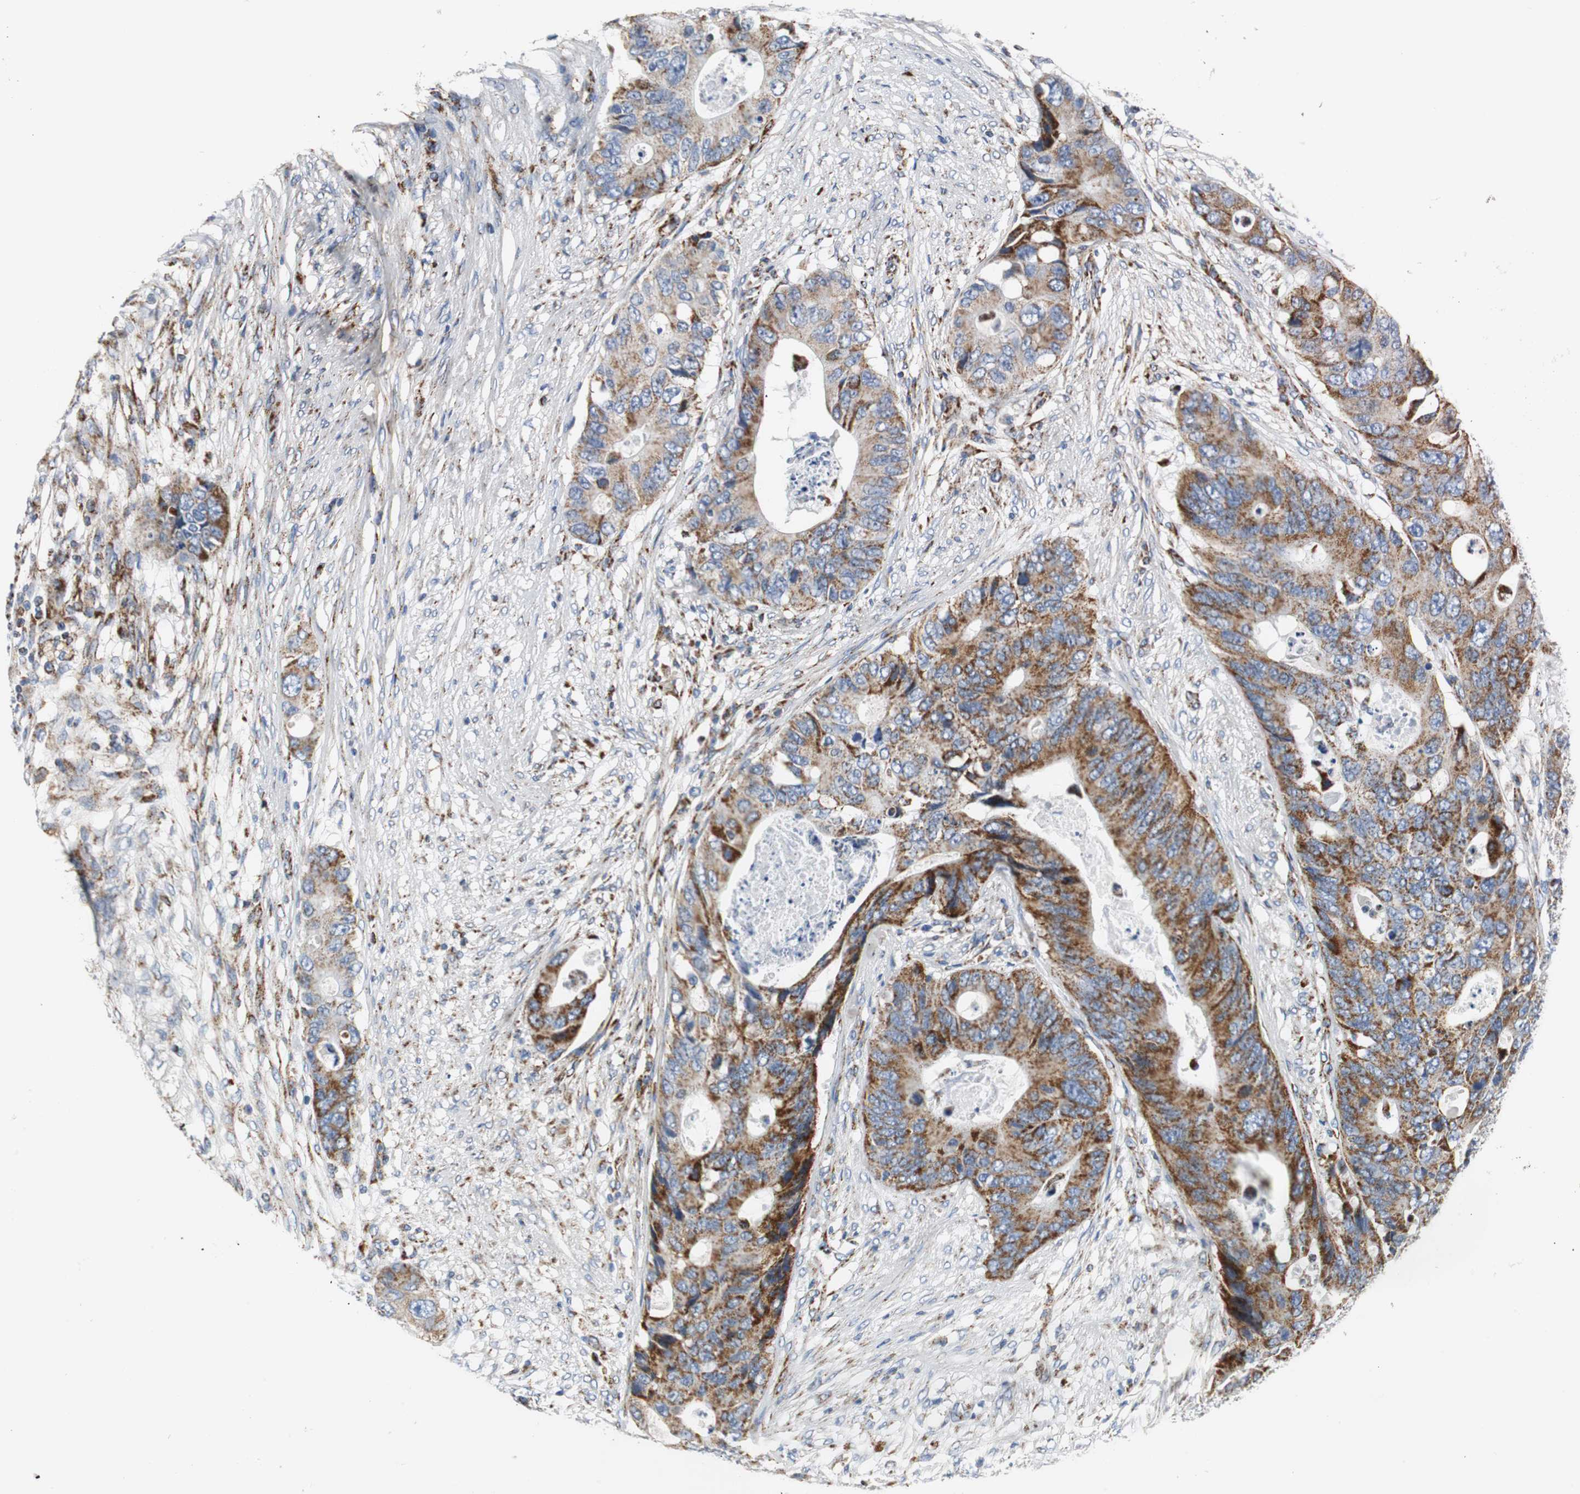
{"staining": {"intensity": "strong", "quantity": ">75%", "location": "cytoplasmic/membranous"}, "tissue": "colorectal cancer", "cell_type": "Tumor cells", "image_type": "cancer", "snomed": [{"axis": "morphology", "description": "Adenocarcinoma, NOS"}, {"axis": "topography", "description": "Colon"}], "caption": "Colorectal cancer stained with immunohistochemistry (IHC) demonstrates strong cytoplasmic/membranous staining in approximately >75% of tumor cells.", "gene": "C1QTNF7", "patient": {"sex": "male", "age": 71}}